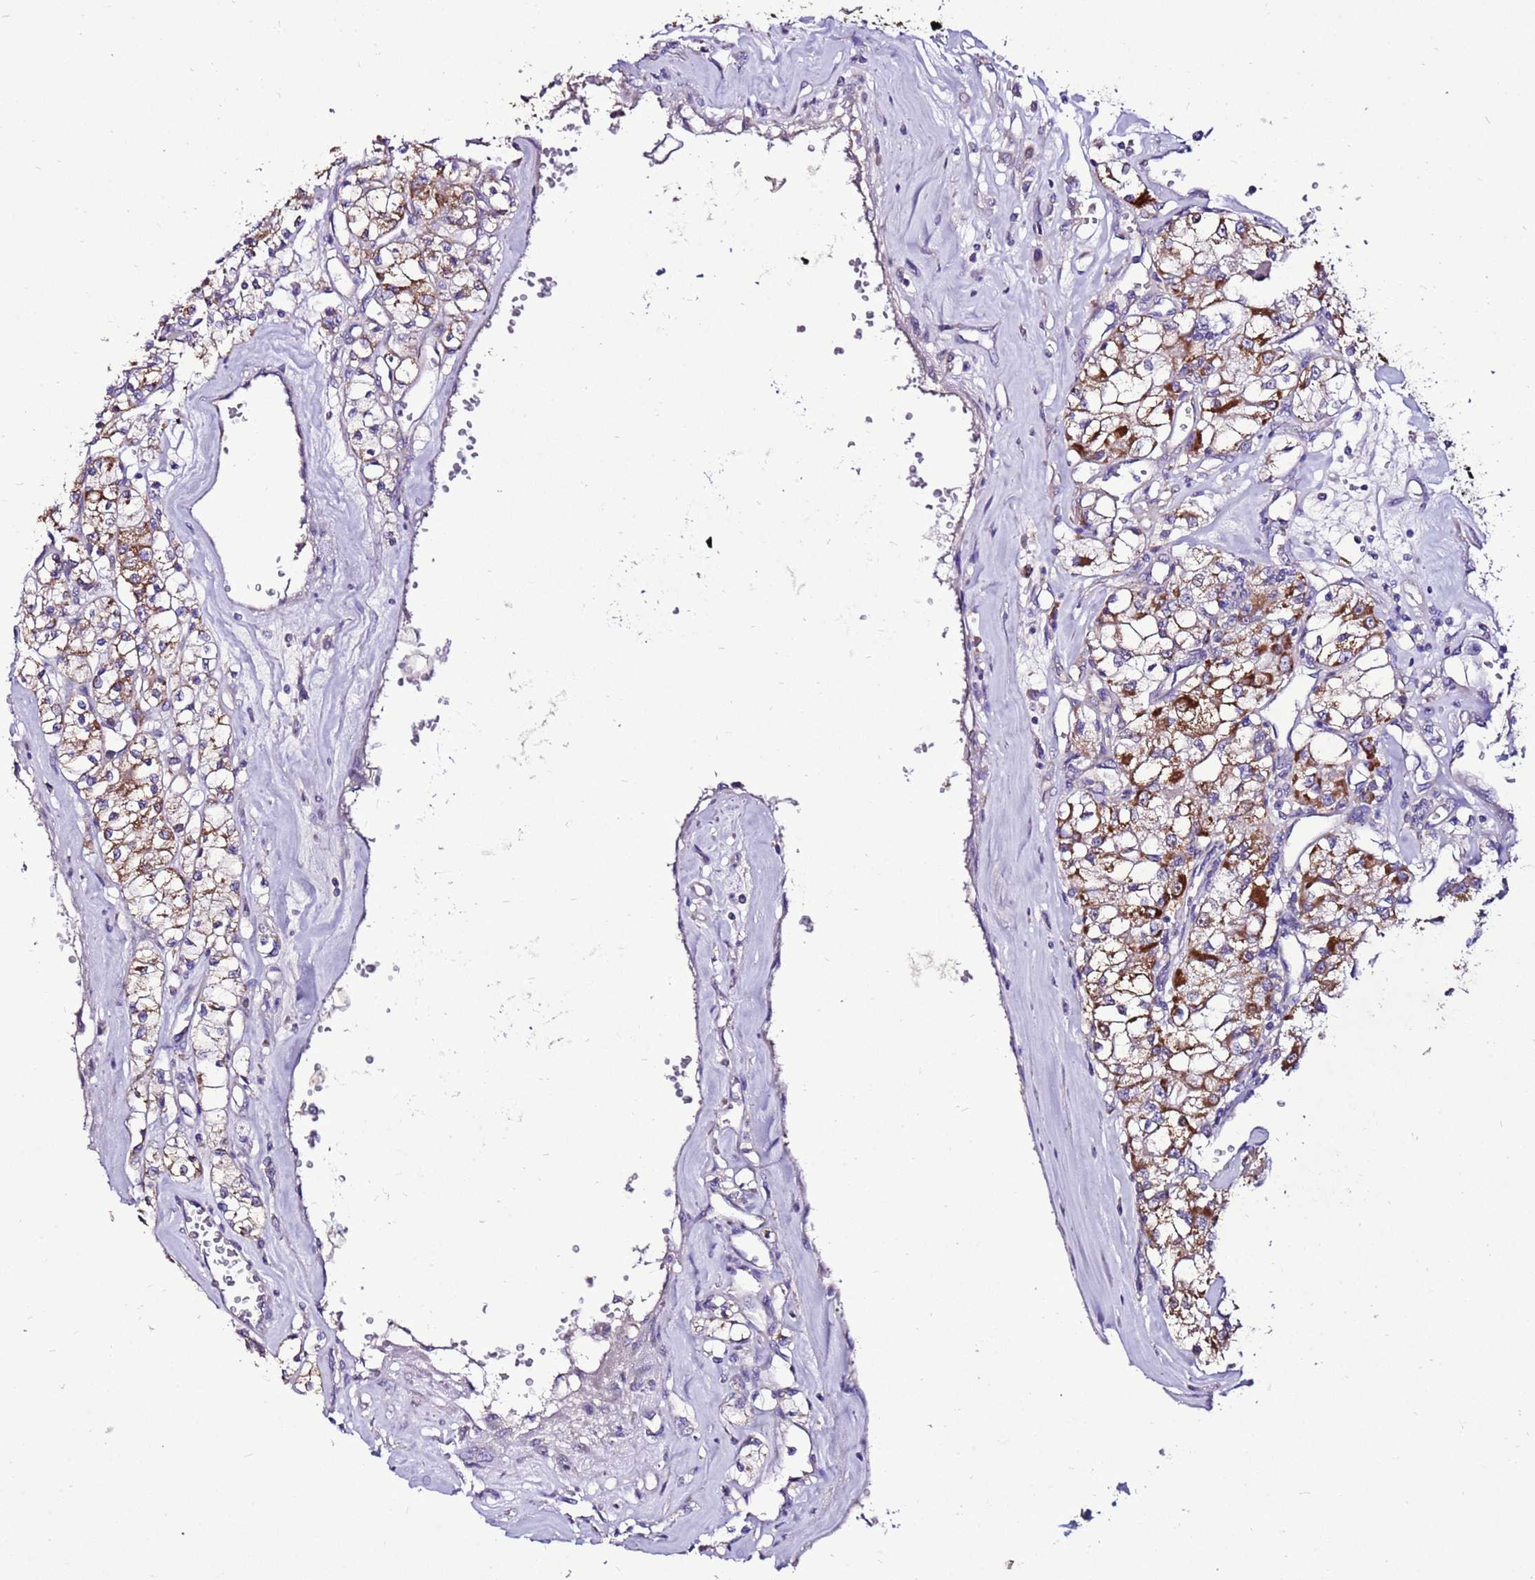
{"staining": {"intensity": "moderate", "quantity": "25%-75%", "location": "cytoplasmic/membranous"}, "tissue": "renal cancer", "cell_type": "Tumor cells", "image_type": "cancer", "snomed": [{"axis": "morphology", "description": "Adenocarcinoma, NOS"}, {"axis": "topography", "description": "Kidney"}], "caption": "Immunohistochemistry (IHC) image of neoplastic tissue: adenocarcinoma (renal) stained using immunohistochemistry (IHC) reveals medium levels of moderate protein expression localized specifically in the cytoplasmic/membranous of tumor cells, appearing as a cytoplasmic/membranous brown color.", "gene": "TMEM106C", "patient": {"sex": "female", "age": 59}}